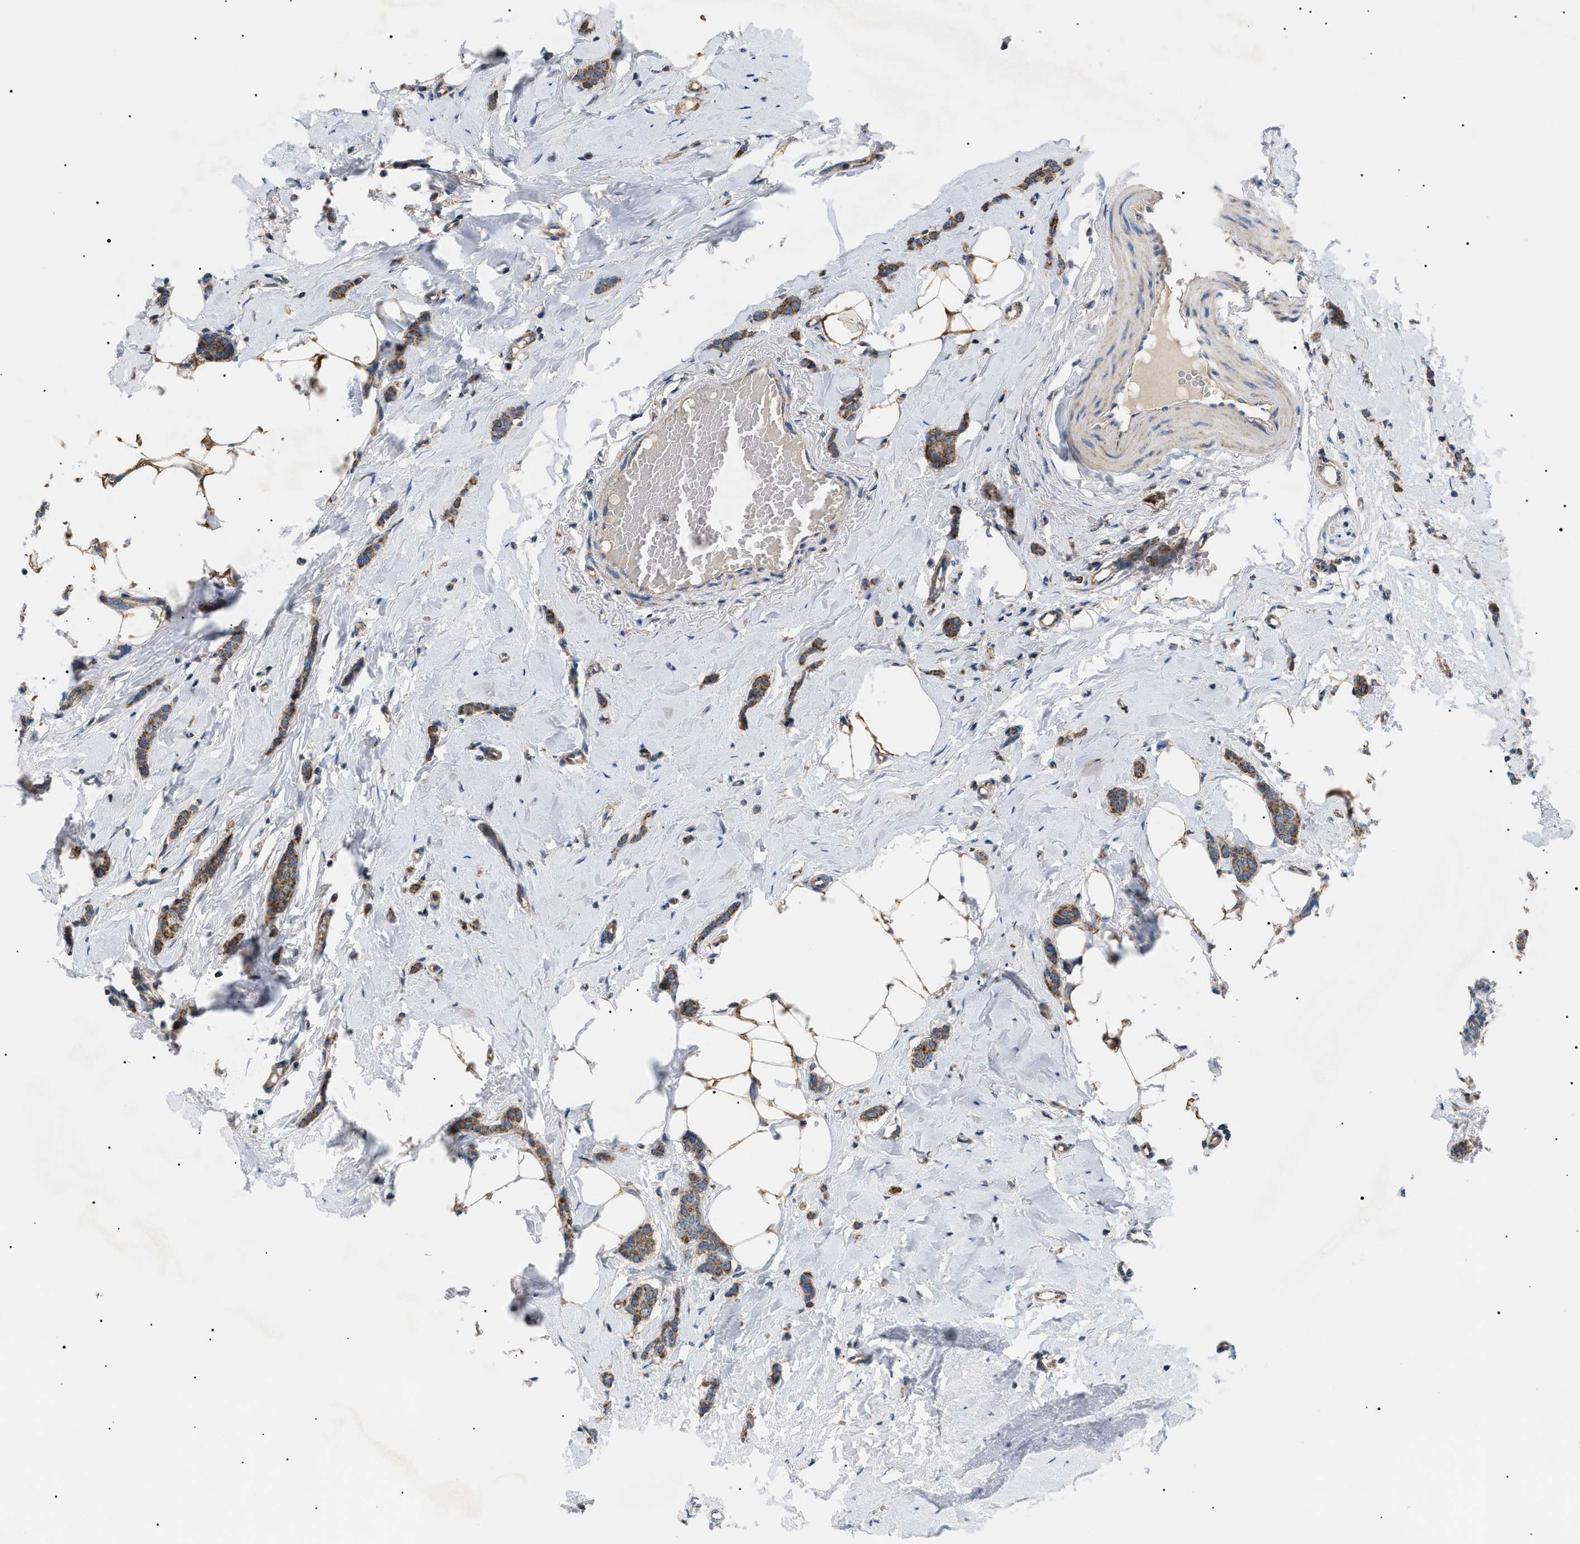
{"staining": {"intensity": "moderate", "quantity": ">75%", "location": "cytoplasmic/membranous"}, "tissue": "breast cancer", "cell_type": "Tumor cells", "image_type": "cancer", "snomed": [{"axis": "morphology", "description": "Lobular carcinoma"}, {"axis": "topography", "description": "Skin"}, {"axis": "topography", "description": "Breast"}], "caption": "Immunohistochemical staining of breast cancer shows moderate cytoplasmic/membranous protein expression in about >75% of tumor cells.", "gene": "TOMM6", "patient": {"sex": "female", "age": 46}}